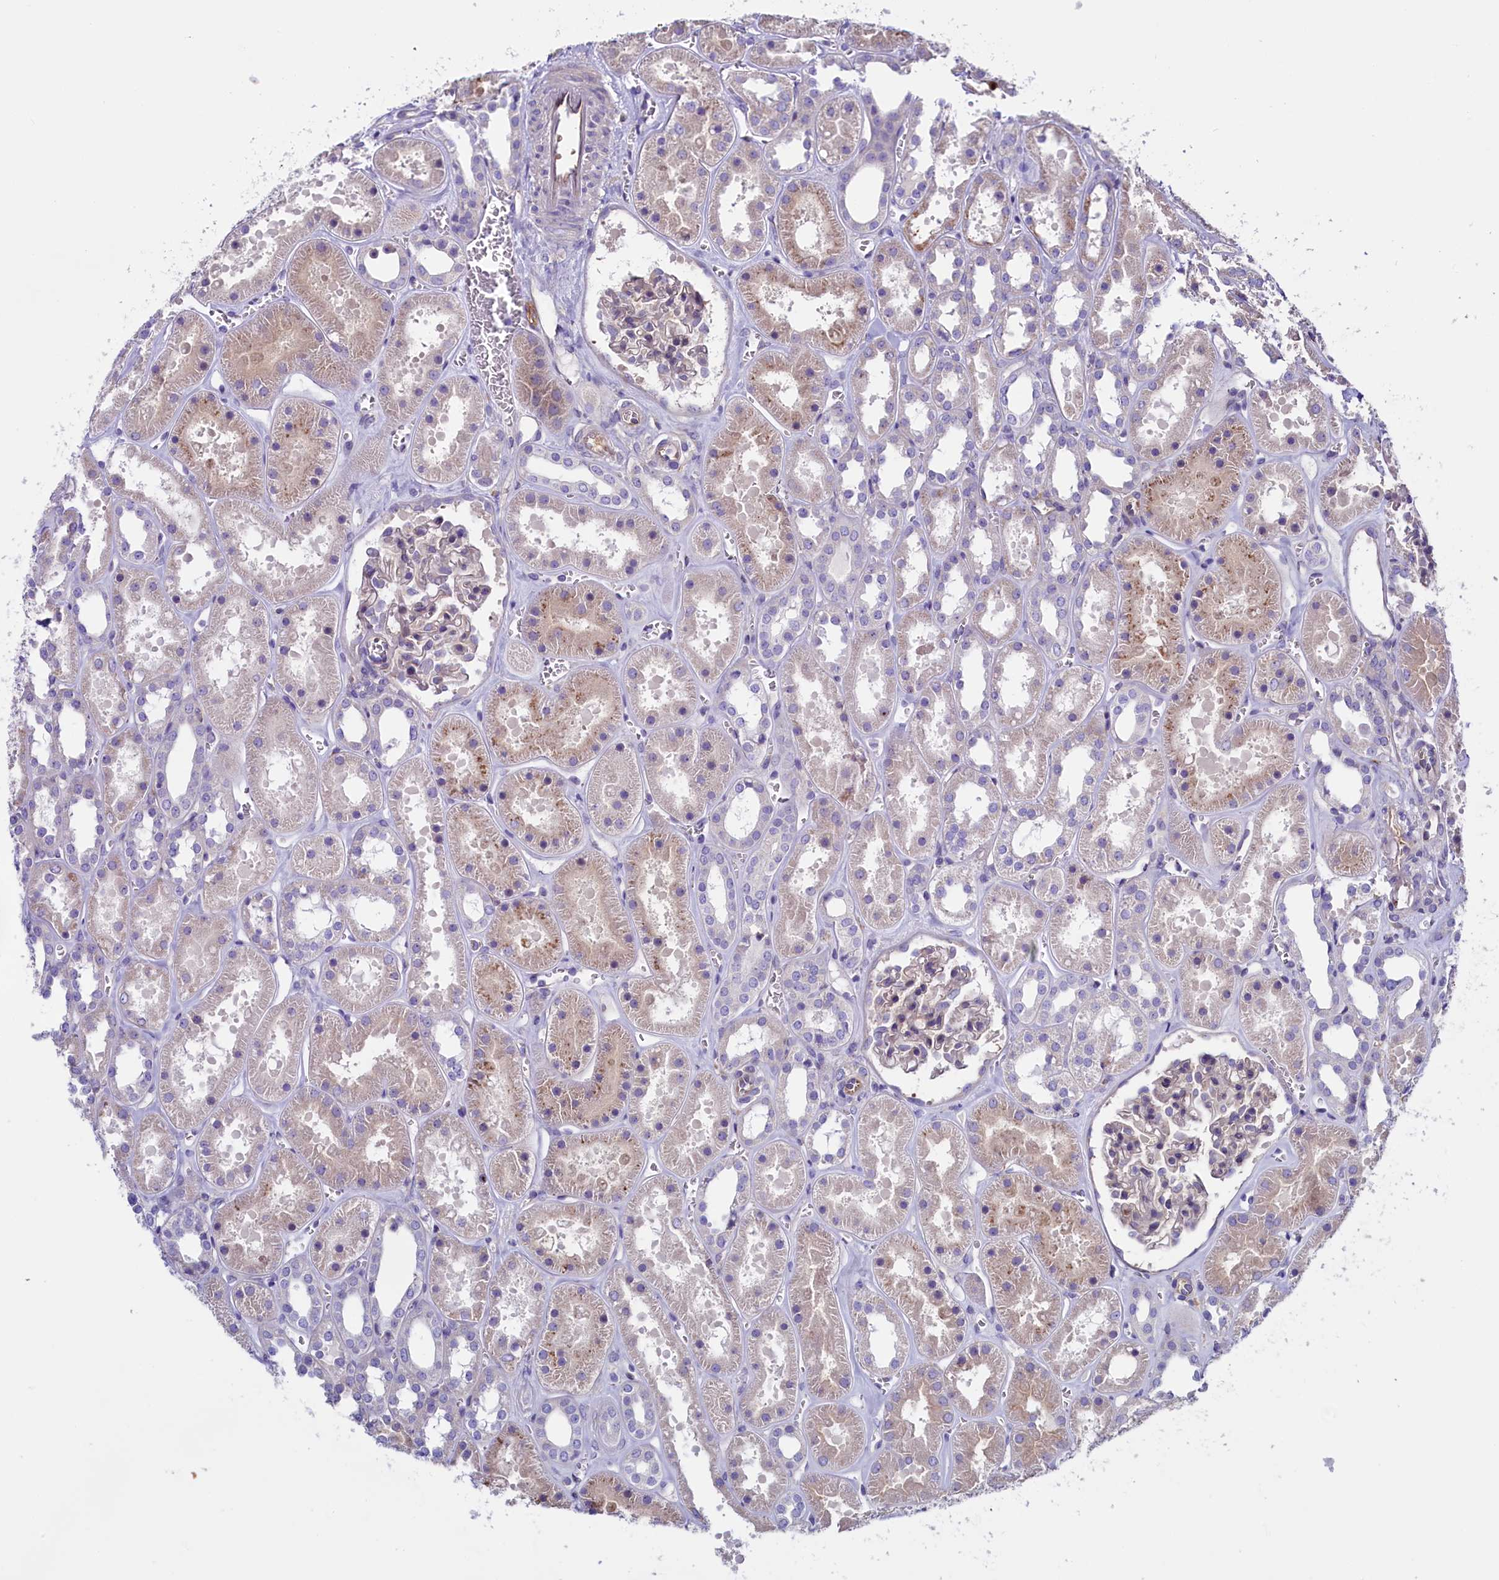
{"staining": {"intensity": "negative", "quantity": "none", "location": "none"}, "tissue": "kidney", "cell_type": "Cells in glomeruli", "image_type": "normal", "snomed": [{"axis": "morphology", "description": "Normal tissue, NOS"}, {"axis": "topography", "description": "Kidney"}], "caption": "Histopathology image shows no protein staining in cells in glomeruli of unremarkable kidney.", "gene": "GPR108", "patient": {"sex": "female", "age": 41}}